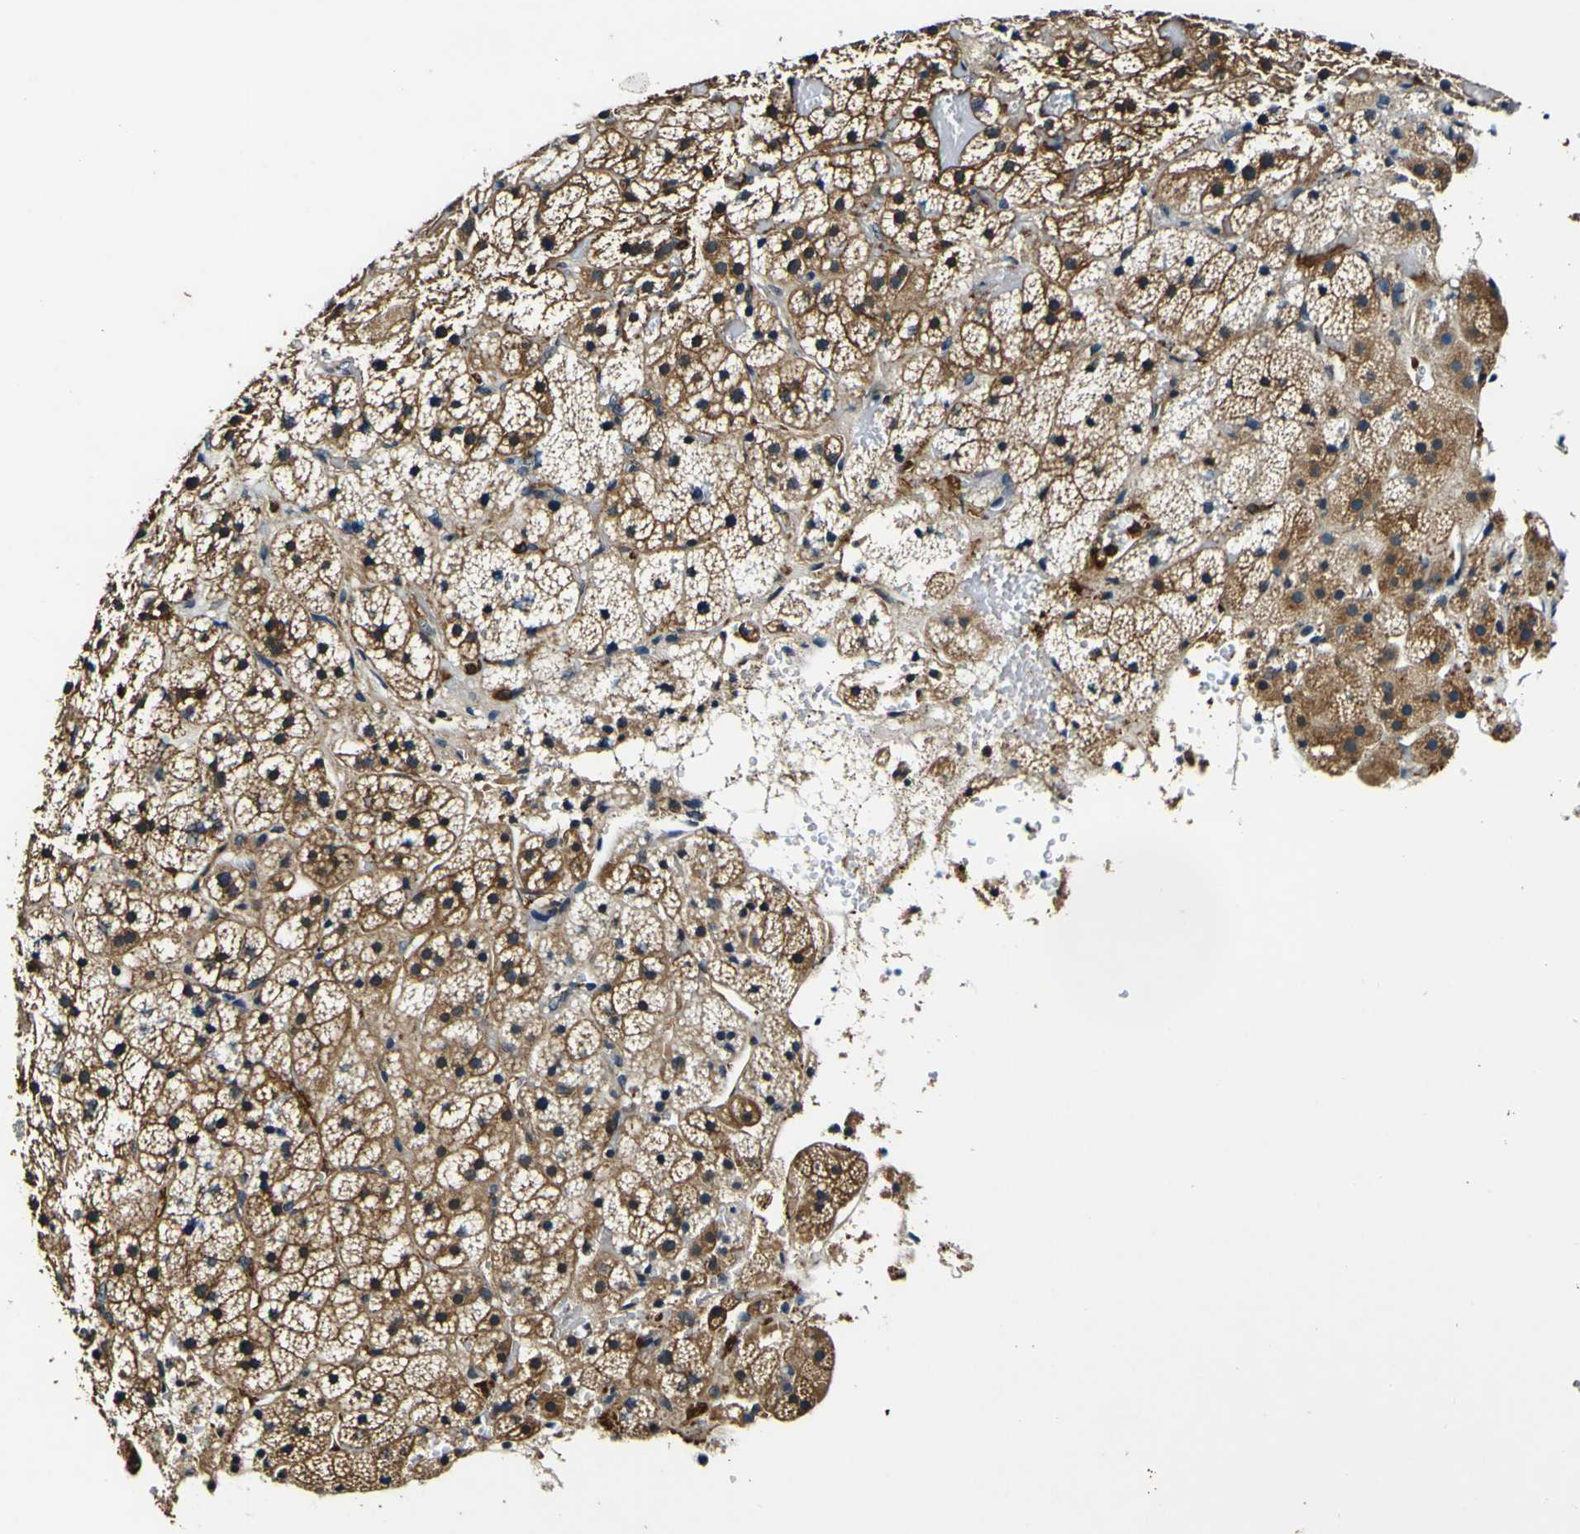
{"staining": {"intensity": "moderate", "quantity": ">75%", "location": "cytoplasmic/membranous"}, "tissue": "adrenal gland", "cell_type": "Glandular cells", "image_type": "normal", "snomed": [{"axis": "morphology", "description": "Normal tissue, NOS"}, {"axis": "topography", "description": "Adrenal gland"}], "caption": "Immunohistochemical staining of benign human adrenal gland reveals >75% levels of moderate cytoplasmic/membranous protein staining in approximately >75% of glandular cells.", "gene": "RHOT2", "patient": {"sex": "female", "age": 59}}